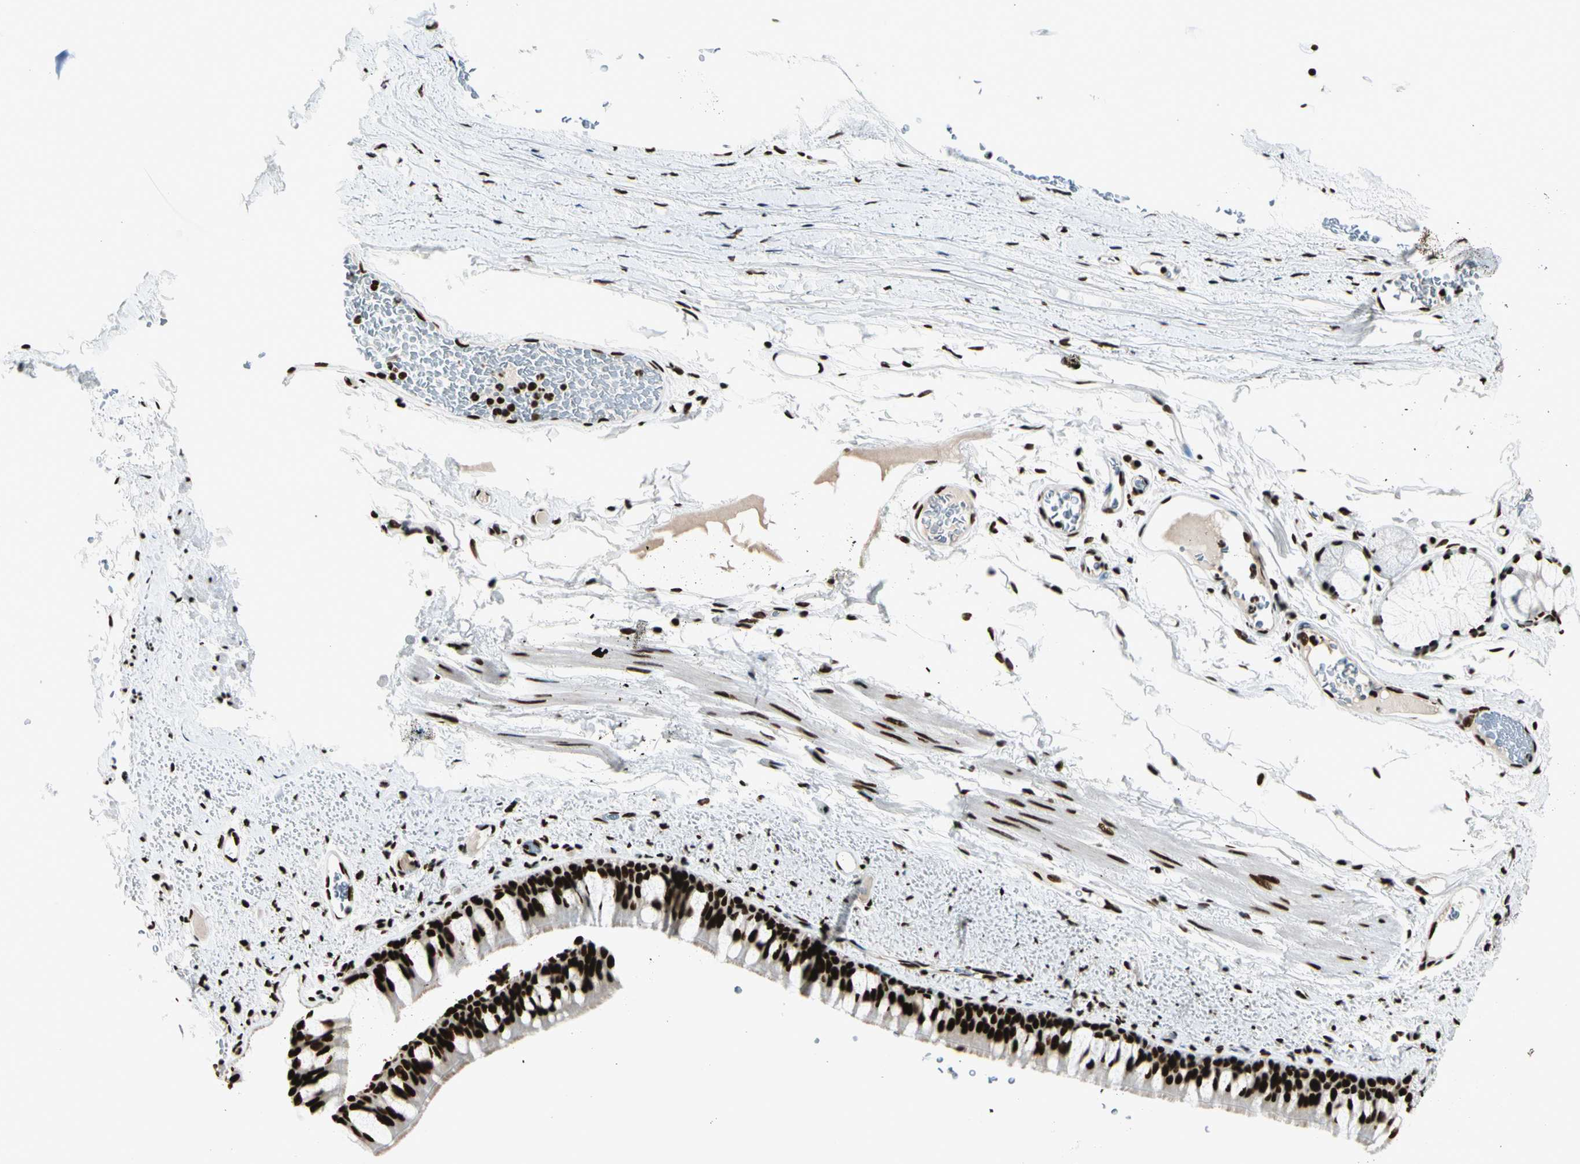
{"staining": {"intensity": "strong", "quantity": ">75%", "location": "nuclear"}, "tissue": "bronchus", "cell_type": "Respiratory epithelial cells", "image_type": "normal", "snomed": [{"axis": "morphology", "description": "Normal tissue, NOS"}, {"axis": "topography", "description": "Bronchus"}], "caption": "Brown immunohistochemical staining in benign bronchus reveals strong nuclear staining in approximately >75% of respiratory epithelial cells.", "gene": "CCAR1", "patient": {"sex": "female", "age": 73}}